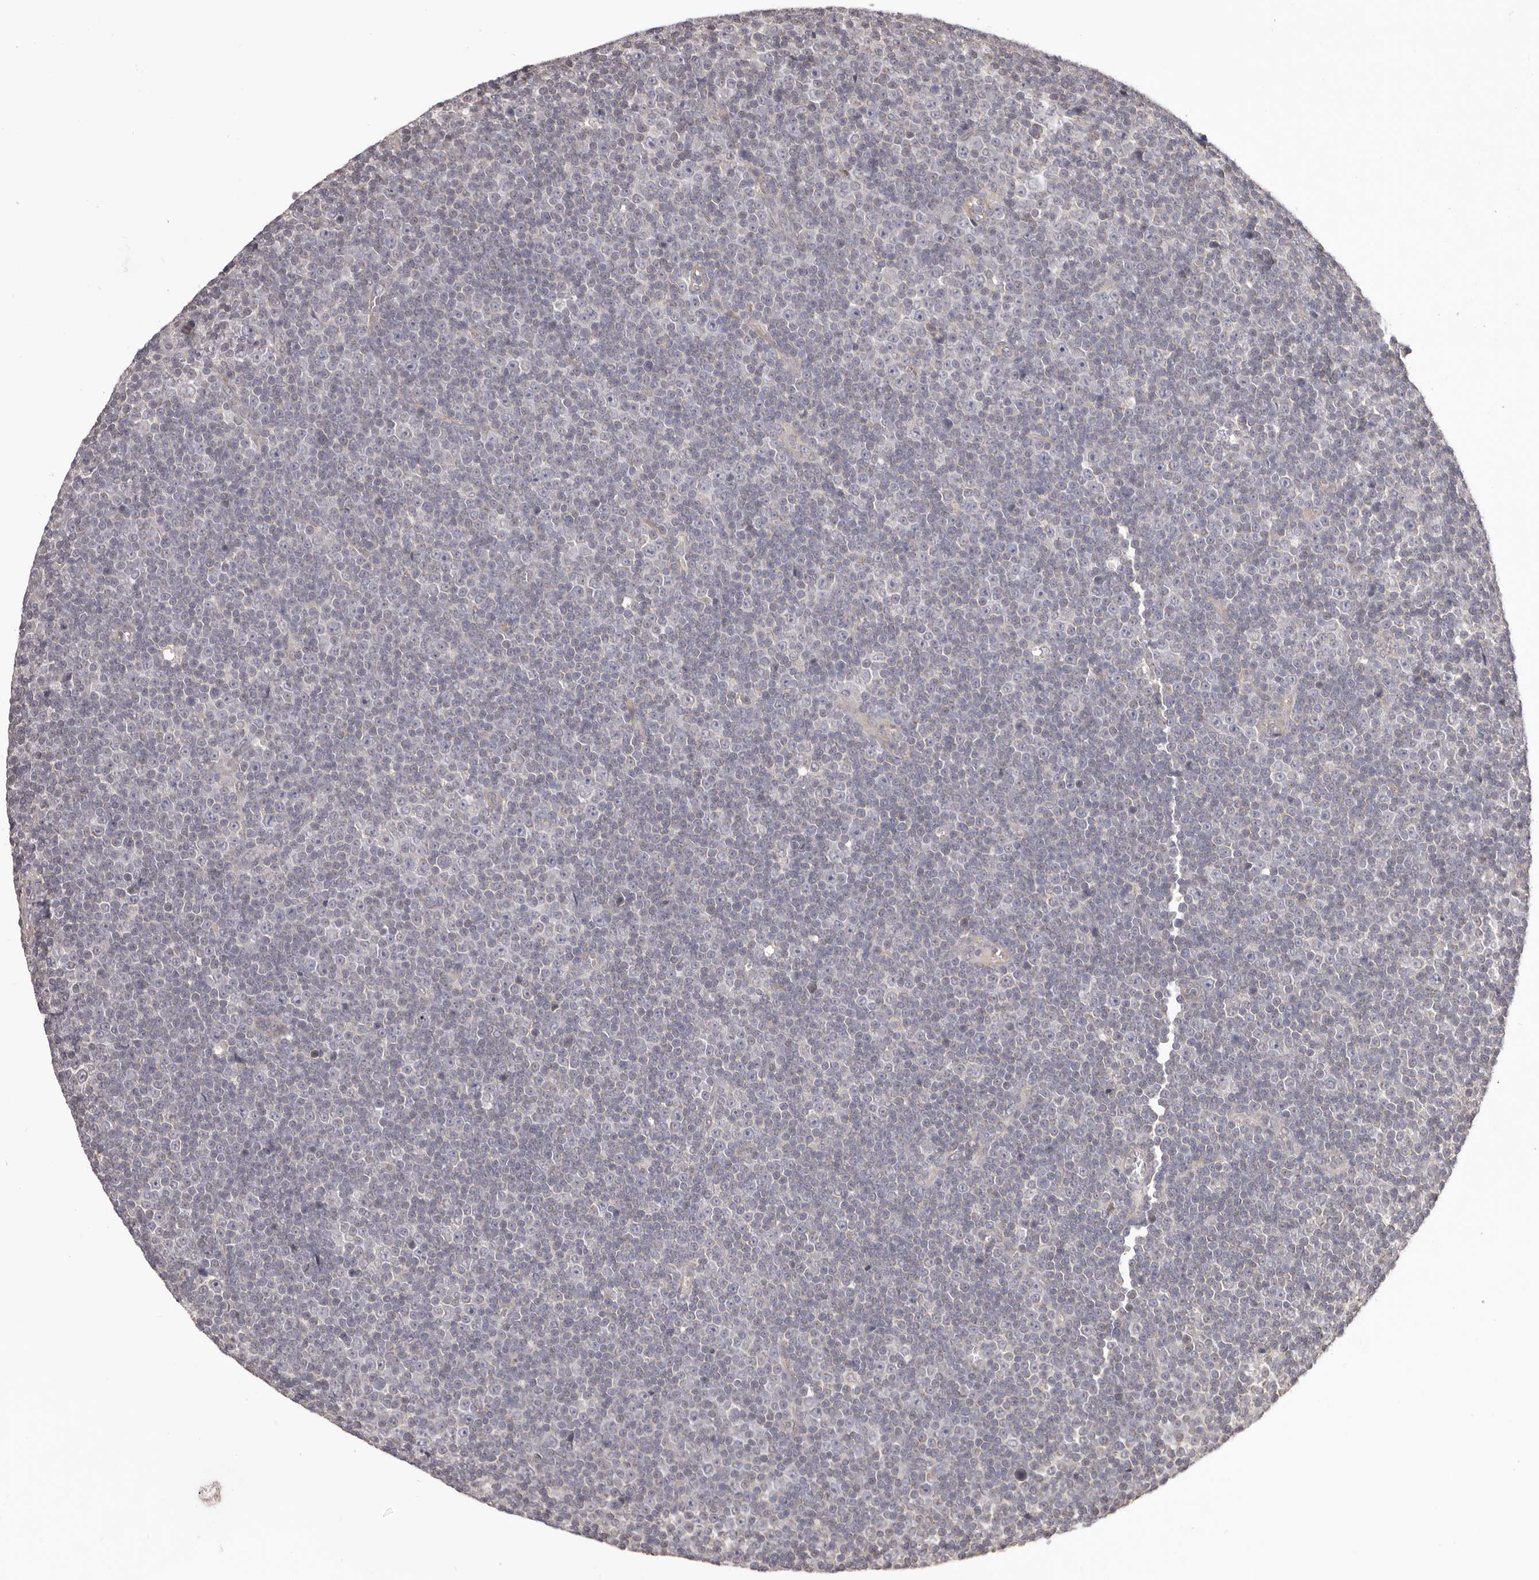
{"staining": {"intensity": "negative", "quantity": "none", "location": "none"}, "tissue": "lymphoma", "cell_type": "Tumor cells", "image_type": "cancer", "snomed": [{"axis": "morphology", "description": "Malignant lymphoma, non-Hodgkin's type, Low grade"}, {"axis": "topography", "description": "Lymph node"}], "caption": "This histopathology image is of lymphoma stained with IHC to label a protein in brown with the nuclei are counter-stained blue. There is no positivity in tumor cells.", "gene": "HRH1", "patient": {"sex": "female", "age": 67}}